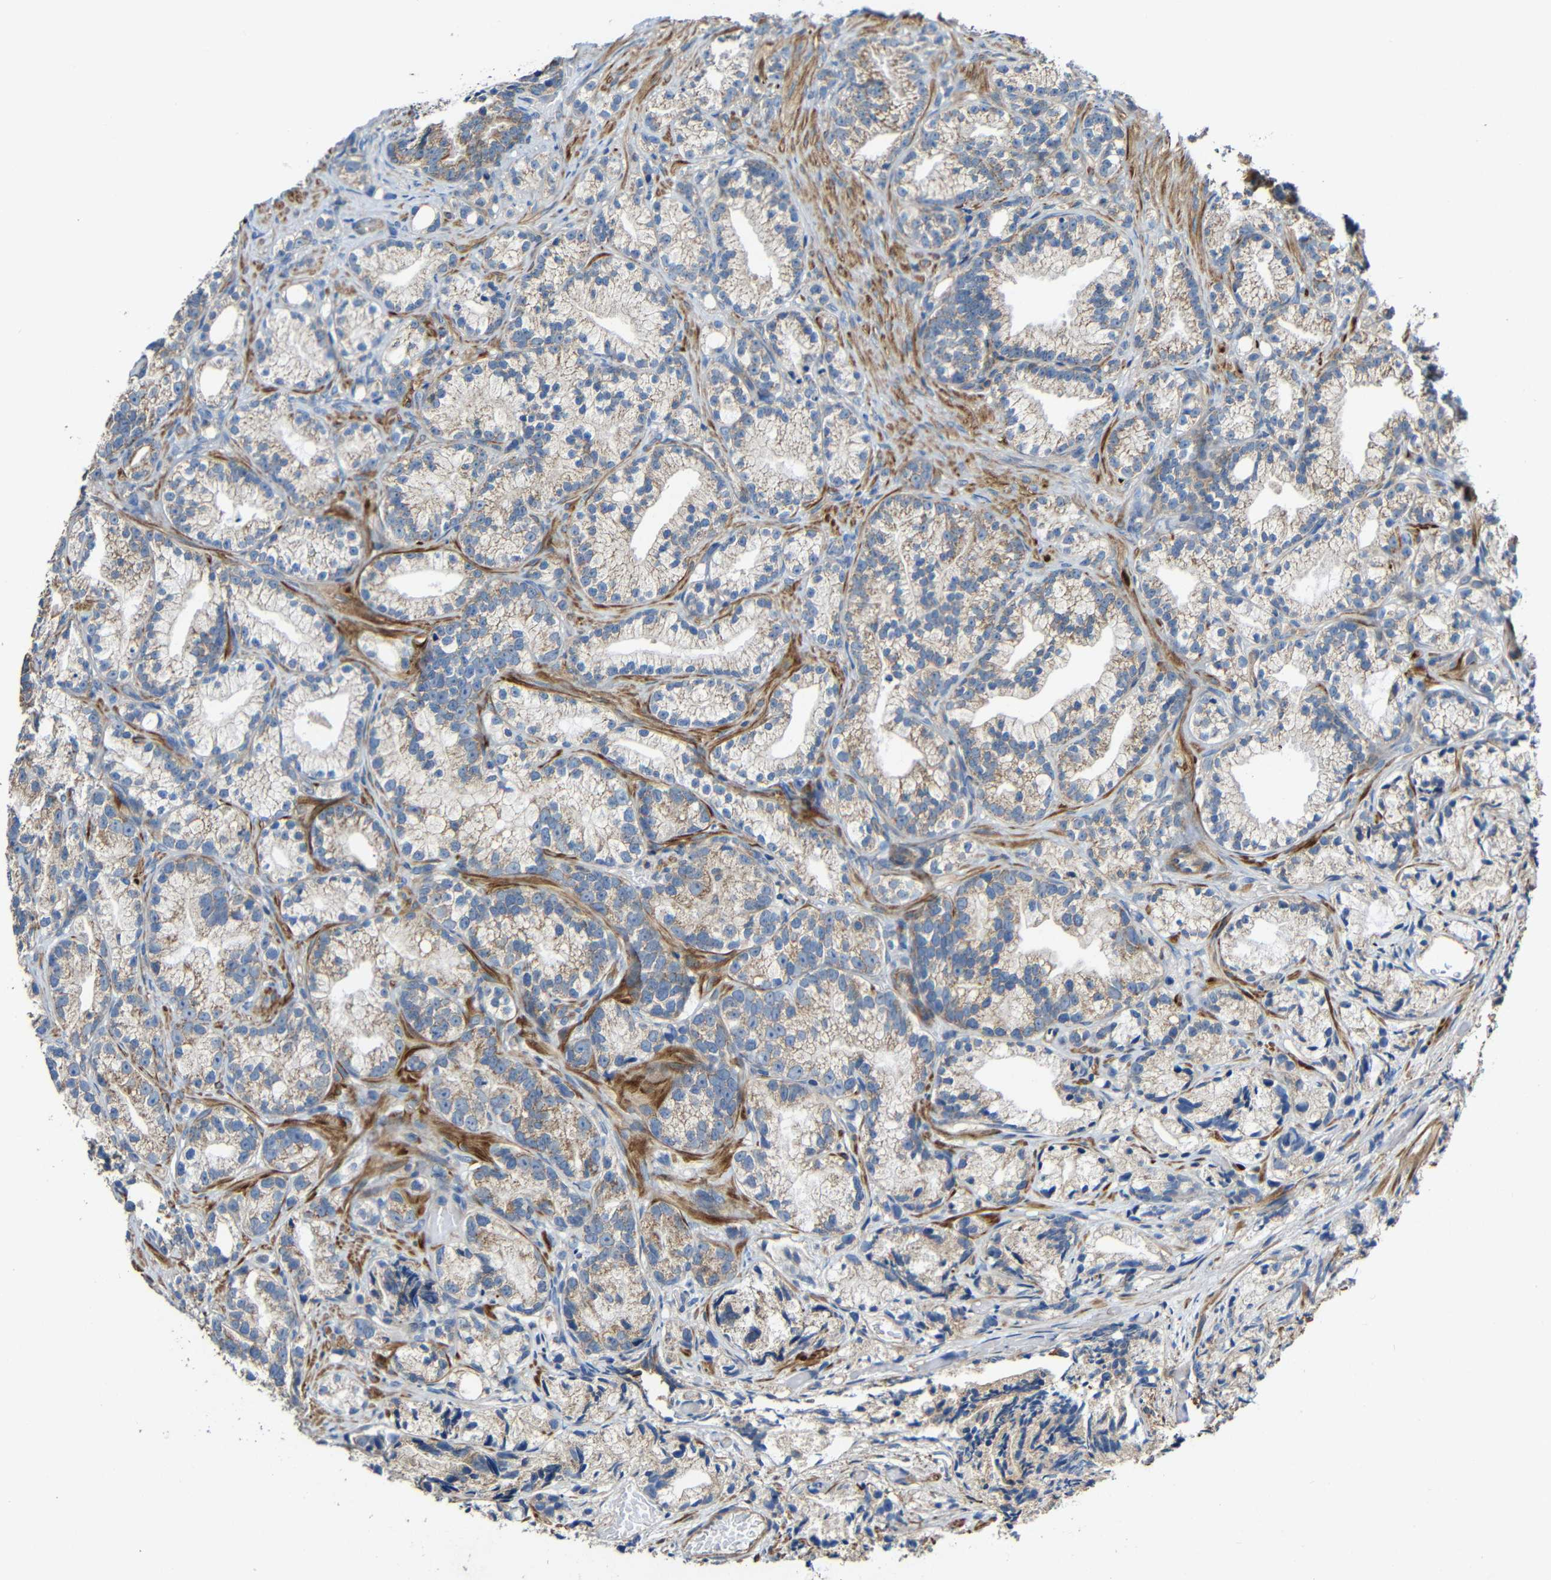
{"staining": {"intensity": "weak", "quantity": "<25%", "location": "cytoplasmic/membranous"}, "tissue": "prostate cancer", "cell_type": "Tumor cells", "image_type": "cancer", "snomed": [{"axis": "morphology", "description": "Adenocarcinoma, Low grade"}, {"axis": "topography", "description": "Prostate"}], "caption": "An immunohistochemistry histopathology image of prostate cancer (low-grade adenocarcinoma) is shown. There is no staining in tumor cells of prostate cancer (low-grade adenocarcinoma). (Stains: DAB IHC with hematoxylin counter stain, Microscopy: brightfield microscopy at high magnification).", "gene": "RHOT2", "patient": {"sex": "male", "age": 89}}